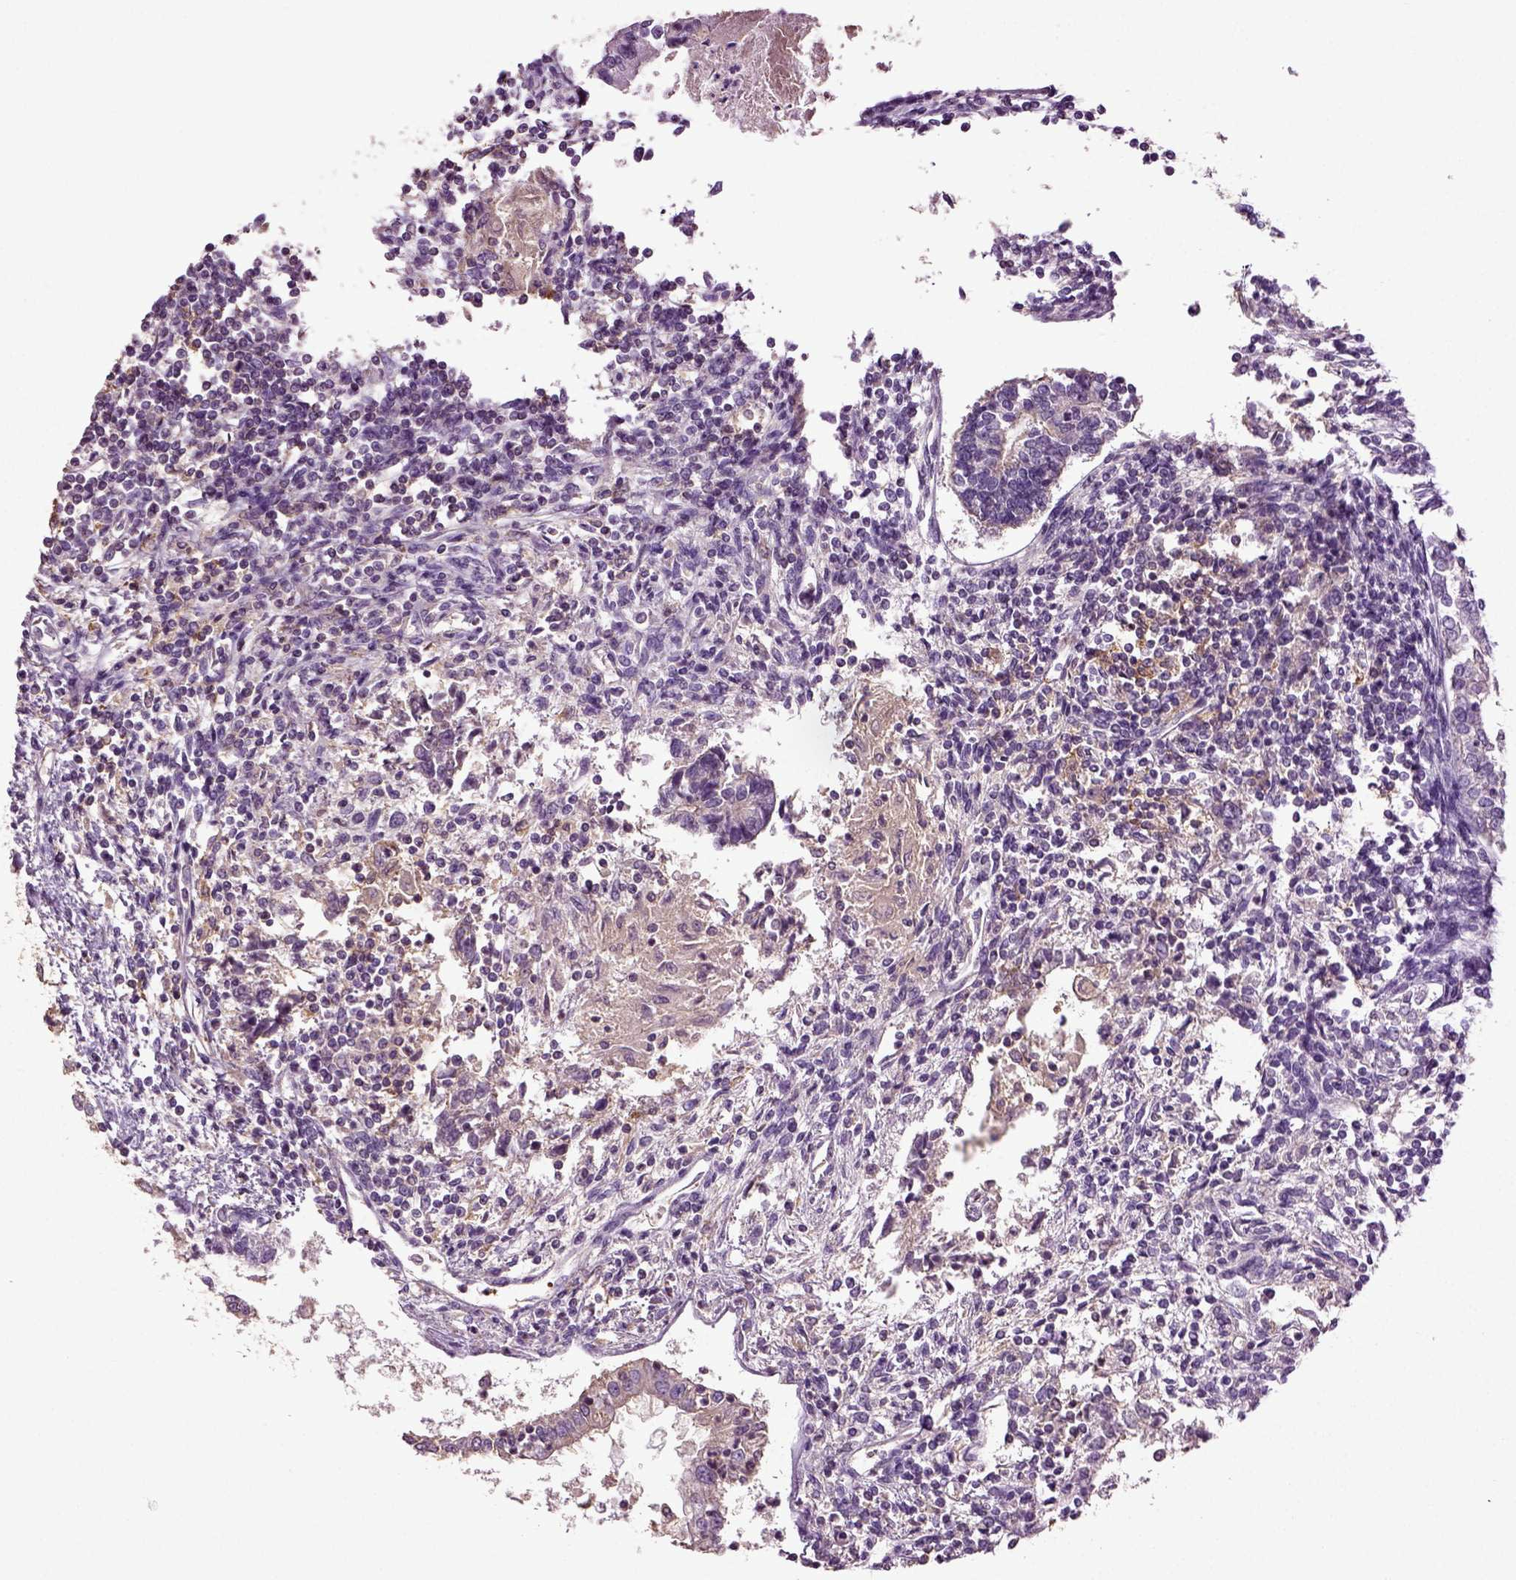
{"staining": {"intensity": "negative", "quantity": "none", "location": "none"}, "tissue": "testis cancer", "cell_type": "Tumor cells", "image_type": "cancer", "snomed": [{"axis": "morphology", "description": "Carcinoma, Embryonal, NOS"}, {"axis": "topography", "description": "Testis"}], "caption": "Immunohistochemical staining of human testis embryonal carcinoma reveals no significant positivity in tumor cells. Brightfield microscopy of immunohistochemistry stained with DAB (brown) and hematoxylin (blue), captured at high magnification.", "gene": "DEFB118", "patient": {"sex": "male", "age": 37}}